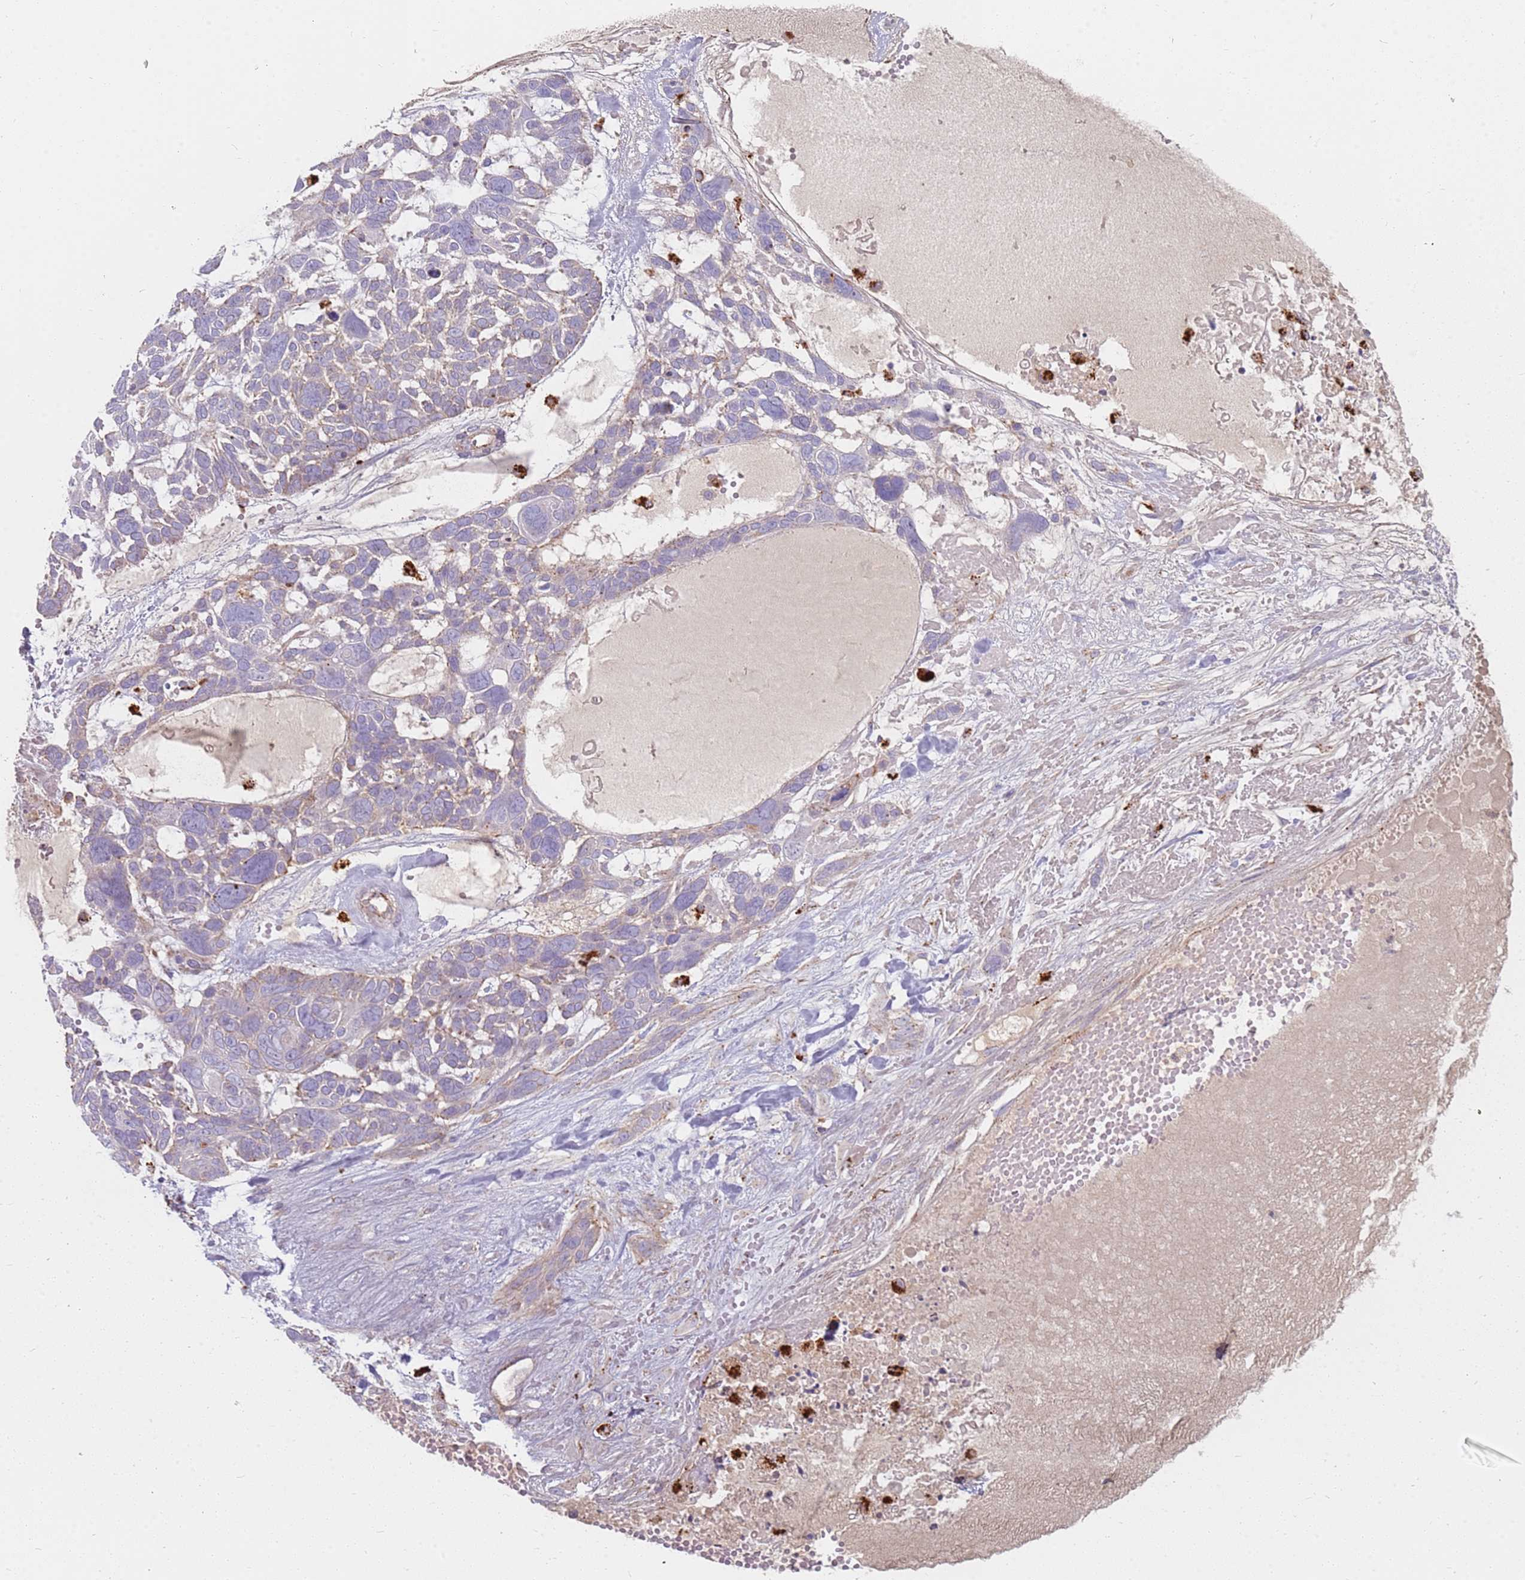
{"staining": {"intensity": "weak", "quantity": "<25%", "location": "cytoplasmic/membranous"}, "tissue": "skin cancer", "cell_type": "Tumor cells", "image_type": "cancer", "snomed": [{"axis": "morphology", "description": "Basal cell carcinoma"}, {"axis": "topography", "description": "Skin"}], "caption": "High magnification brightfield microscopy of basal cell carcinoma (skin) stained with DAB (brown) and counterstained with hematoxylin (blue): tumor cells show no significant staining.", "gene": "TMEM229B", "patient": {"sex": "male", "age": 88}}